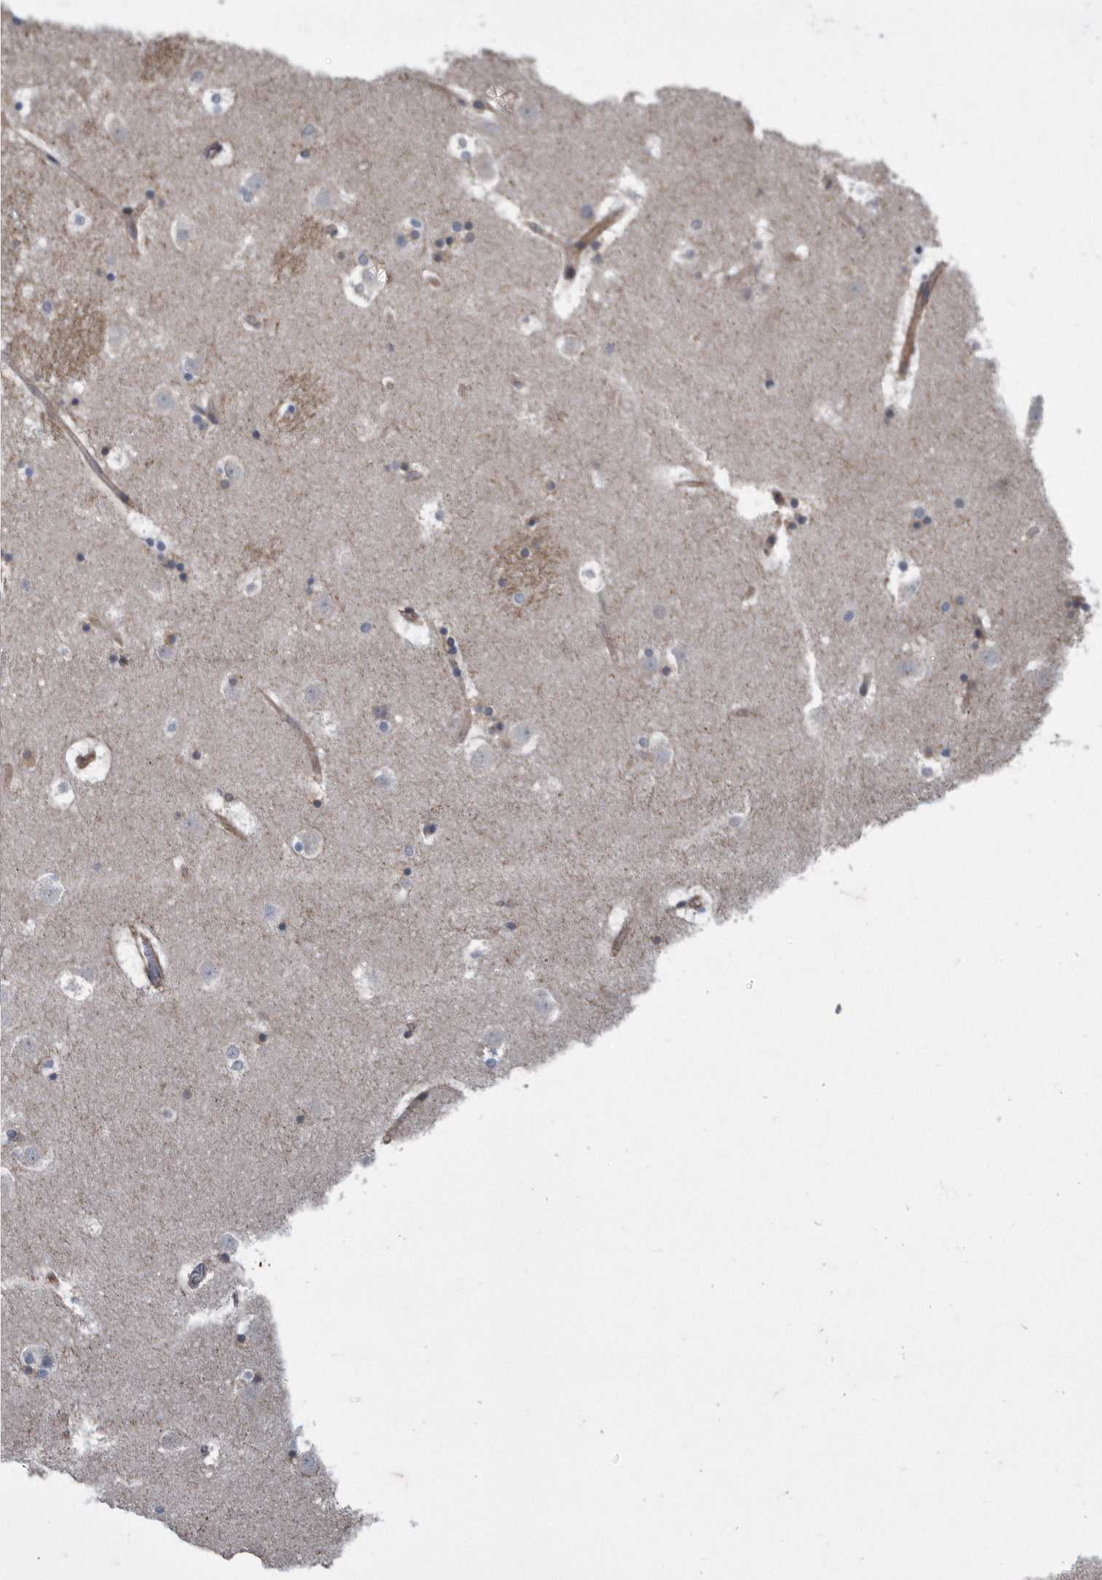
{"staining": {"intensity": "negative", "quantity": "none", "location": "none"}, "tissue": "caudate", "cell_type": "Glial cells", "image_type": "normal", "snomed": [{"axis": "morphology", "description": "Normal tissue, NOS"}, {"axis": "topography", "description": "Lateral ventricle wall"}], "caption": "Immunohistochemical staining of benign human caudate demonstrates no significant positivity in glial cells. (DAB immunohistochemistry (IHC) visualized using brightfield microscopy, high magnification).", "gene": "ARMCX1", "patient": {"sex": "male", "age": 45}}